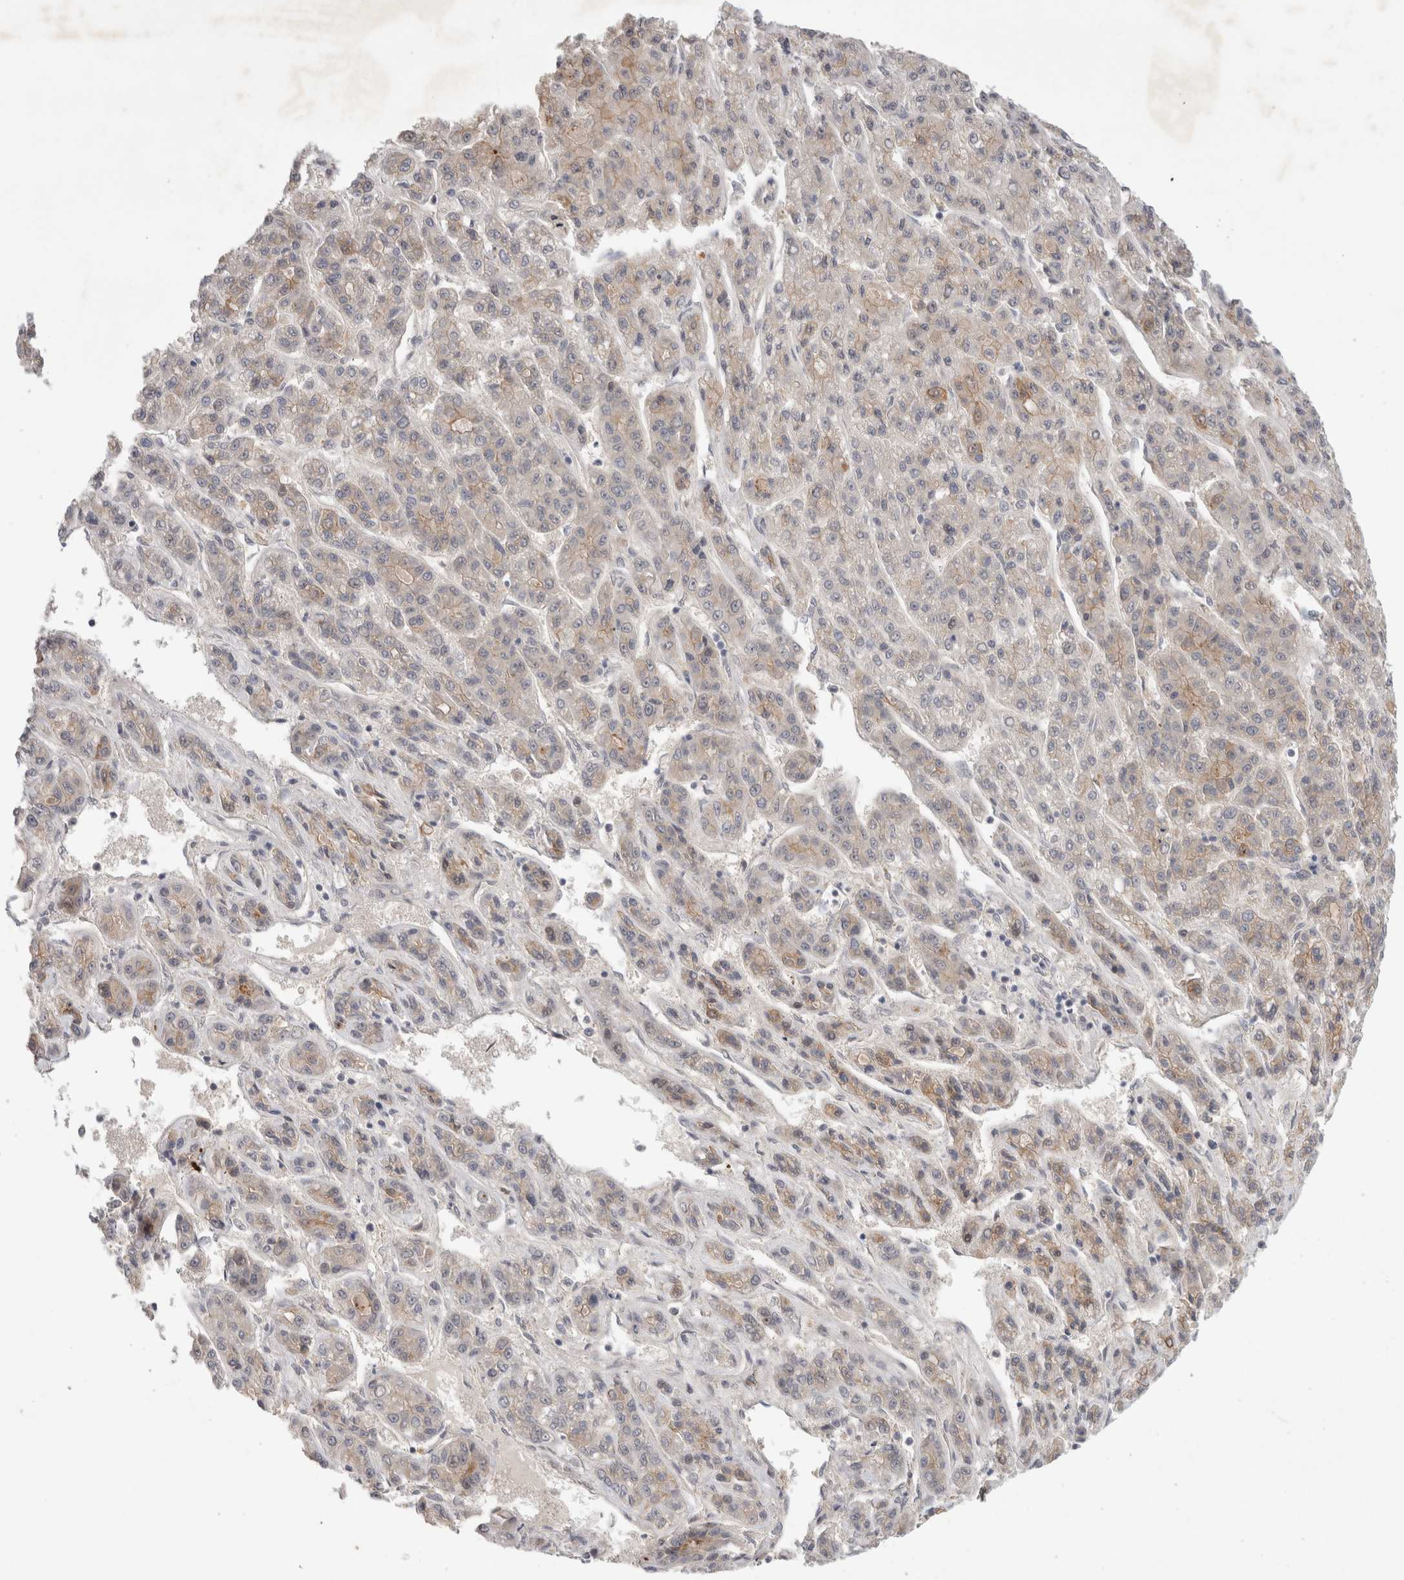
{"staining": {"intensity": "weak", "quantity": "<25%", "location": "cytoplasmic/membranous"}, "tissue": "liver cancer", "cell_type": "Tumor cells", "image_type": "cancer", "snomed": [{"axis": "morphology", "description": "Carcinoma, Hepatocellular, NOS"}, {"axis": "topography", "description": "Liver"}], "caption": "IHC photomicrograph of human hepatocellular carcinoma (liver) stained for a protein (brown), which reveals no staining in tumor cells. (IHC, brightfield microscopy, high magnification).", "gene": "CRISPLD1", "patient": {"sex": "male", "age": 70}}